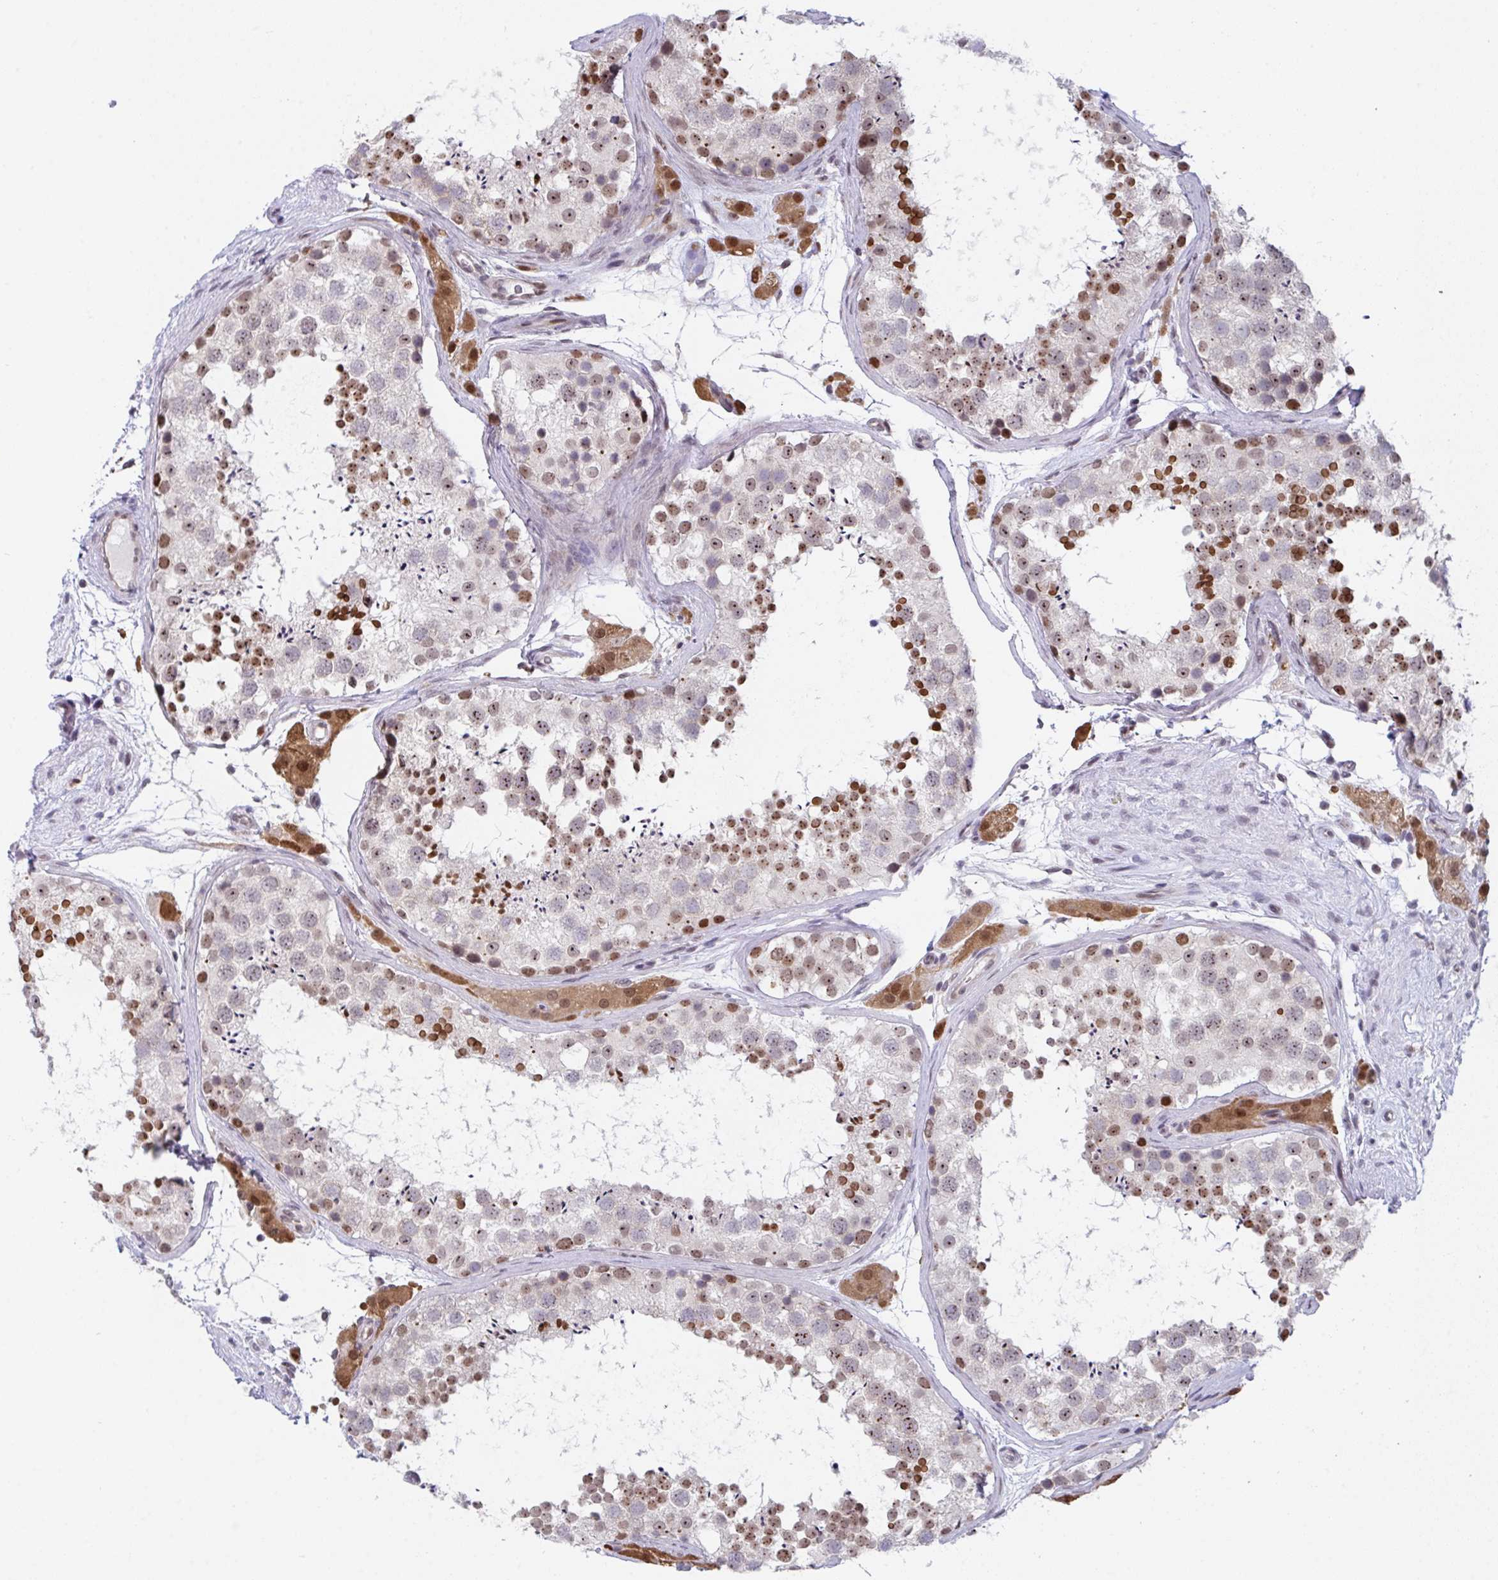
{"staining": {"intensity": "strong", "quantity": "25%-75%", "location": "nuclear"}, "tissue": "testis", "cell_type": "Cells in seminiferous ducts", "image_type": "normal", "snomed": [{"axis": "morphology", "description": "Normal tissue, NOS"}, {"axis": "topography", "description": "Testis"}], "caption": "Testis stained with DAB (3,3'-diaminobenzidine) immunohistochemistry reveals high levels of strong nuclear positivity in about 25%-75% of cells in seminiferous ducts.", "gene": "RBM18", "patient": {"sex": "male", "age": 41}}